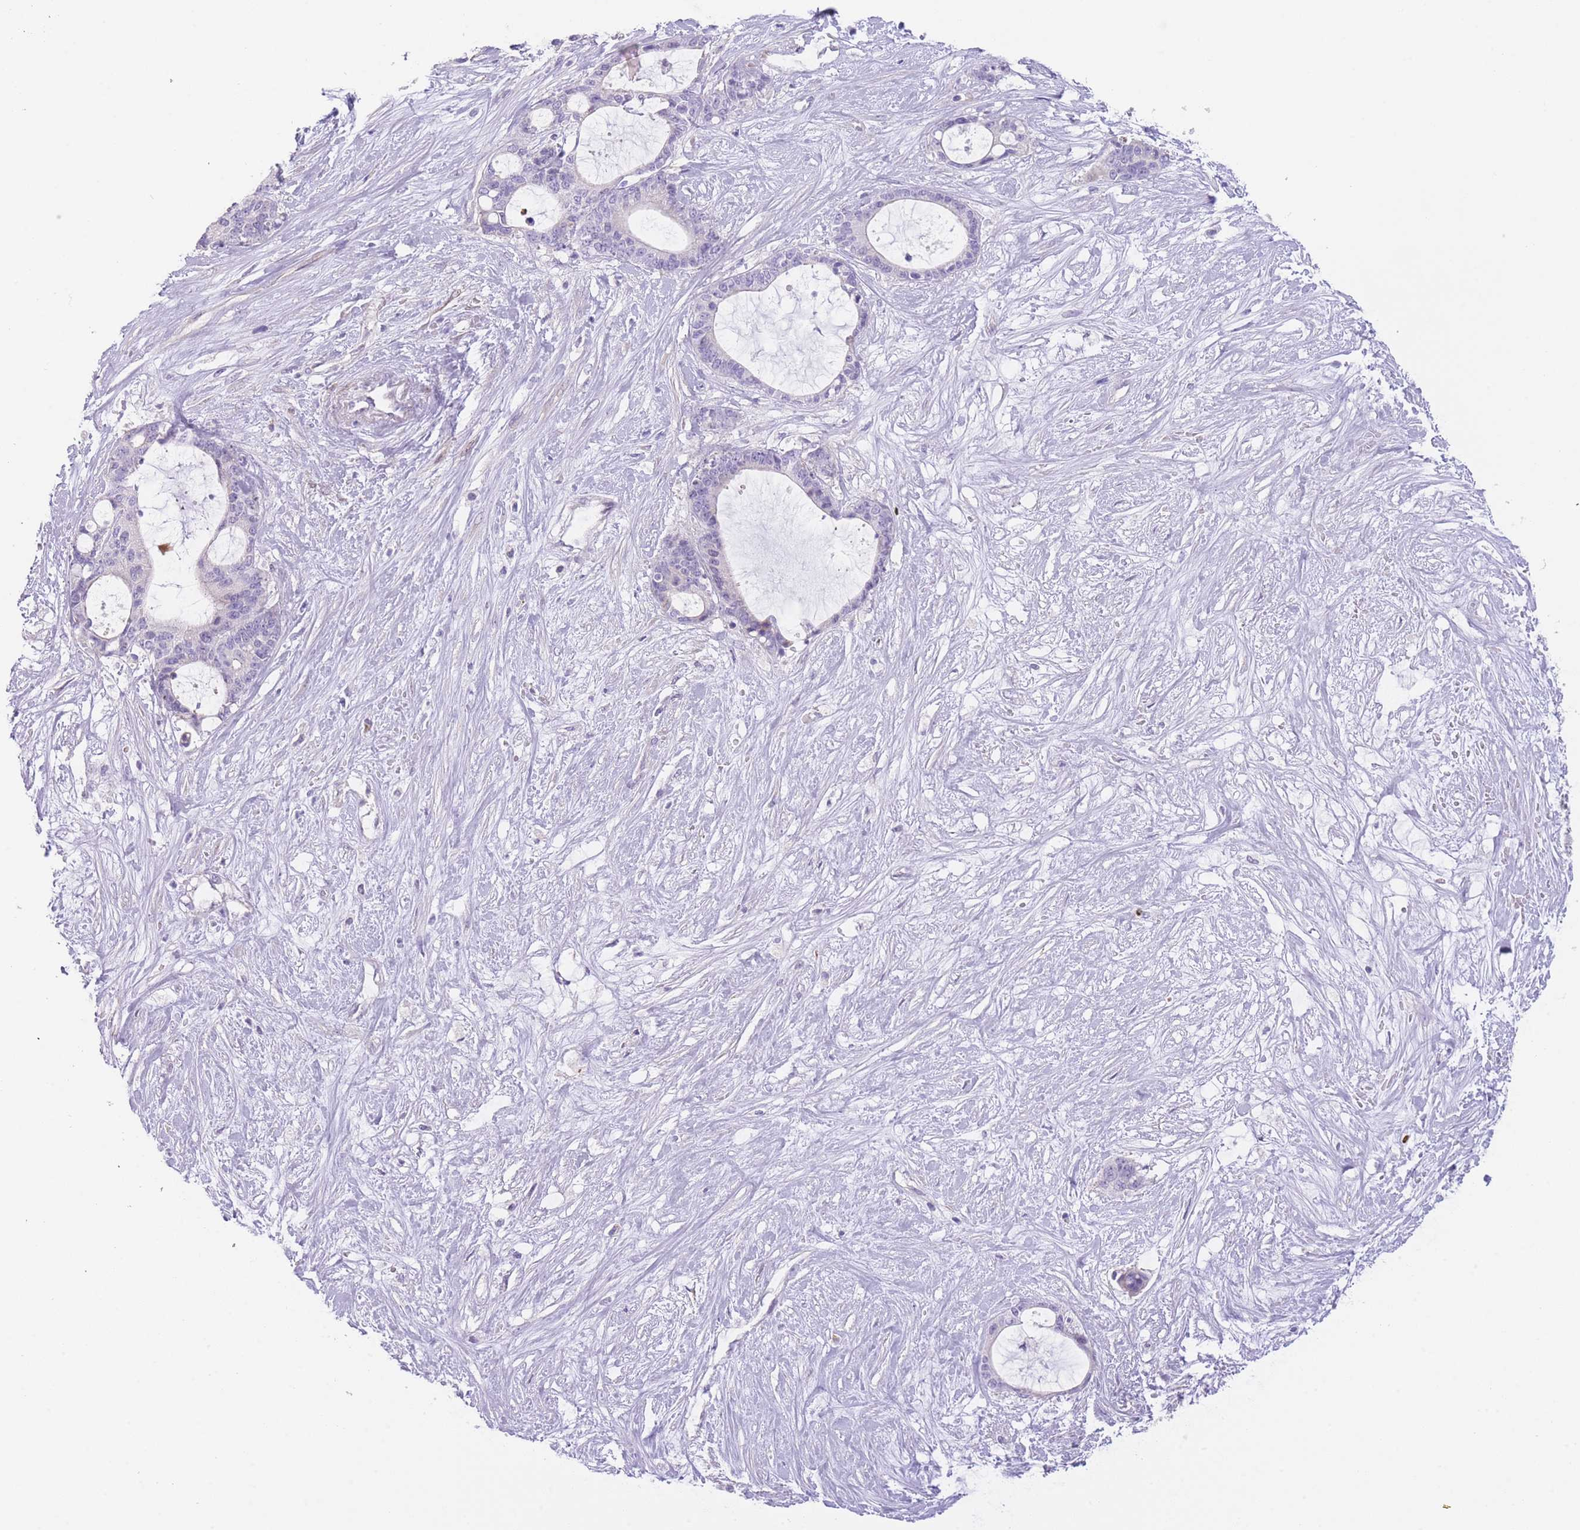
{"staining": {"intensity": "negative", "quantity": "none", "location": "none"}, "tissue": "liver cancer", "cell_type": "Tumor cells", "image_type": "cancer", "snomed": [{"axis": "morphology", "description": "Normal tissue, NOS"}, {"axis": "morphology", "description": "Cholangiocarcinoma"}, {"axis": "topography", "description": "Liver"}, {"axis": "topography", "description": "Peripheral nerve tissue"}], "caption": "This is an immunohistochemistry (IHC) histopathology image of cholangiocarcinoma (liver). There is no expression in tumor cells.", "gene": "IMPG1", "patient": {"sex": "female", "age": 73}}